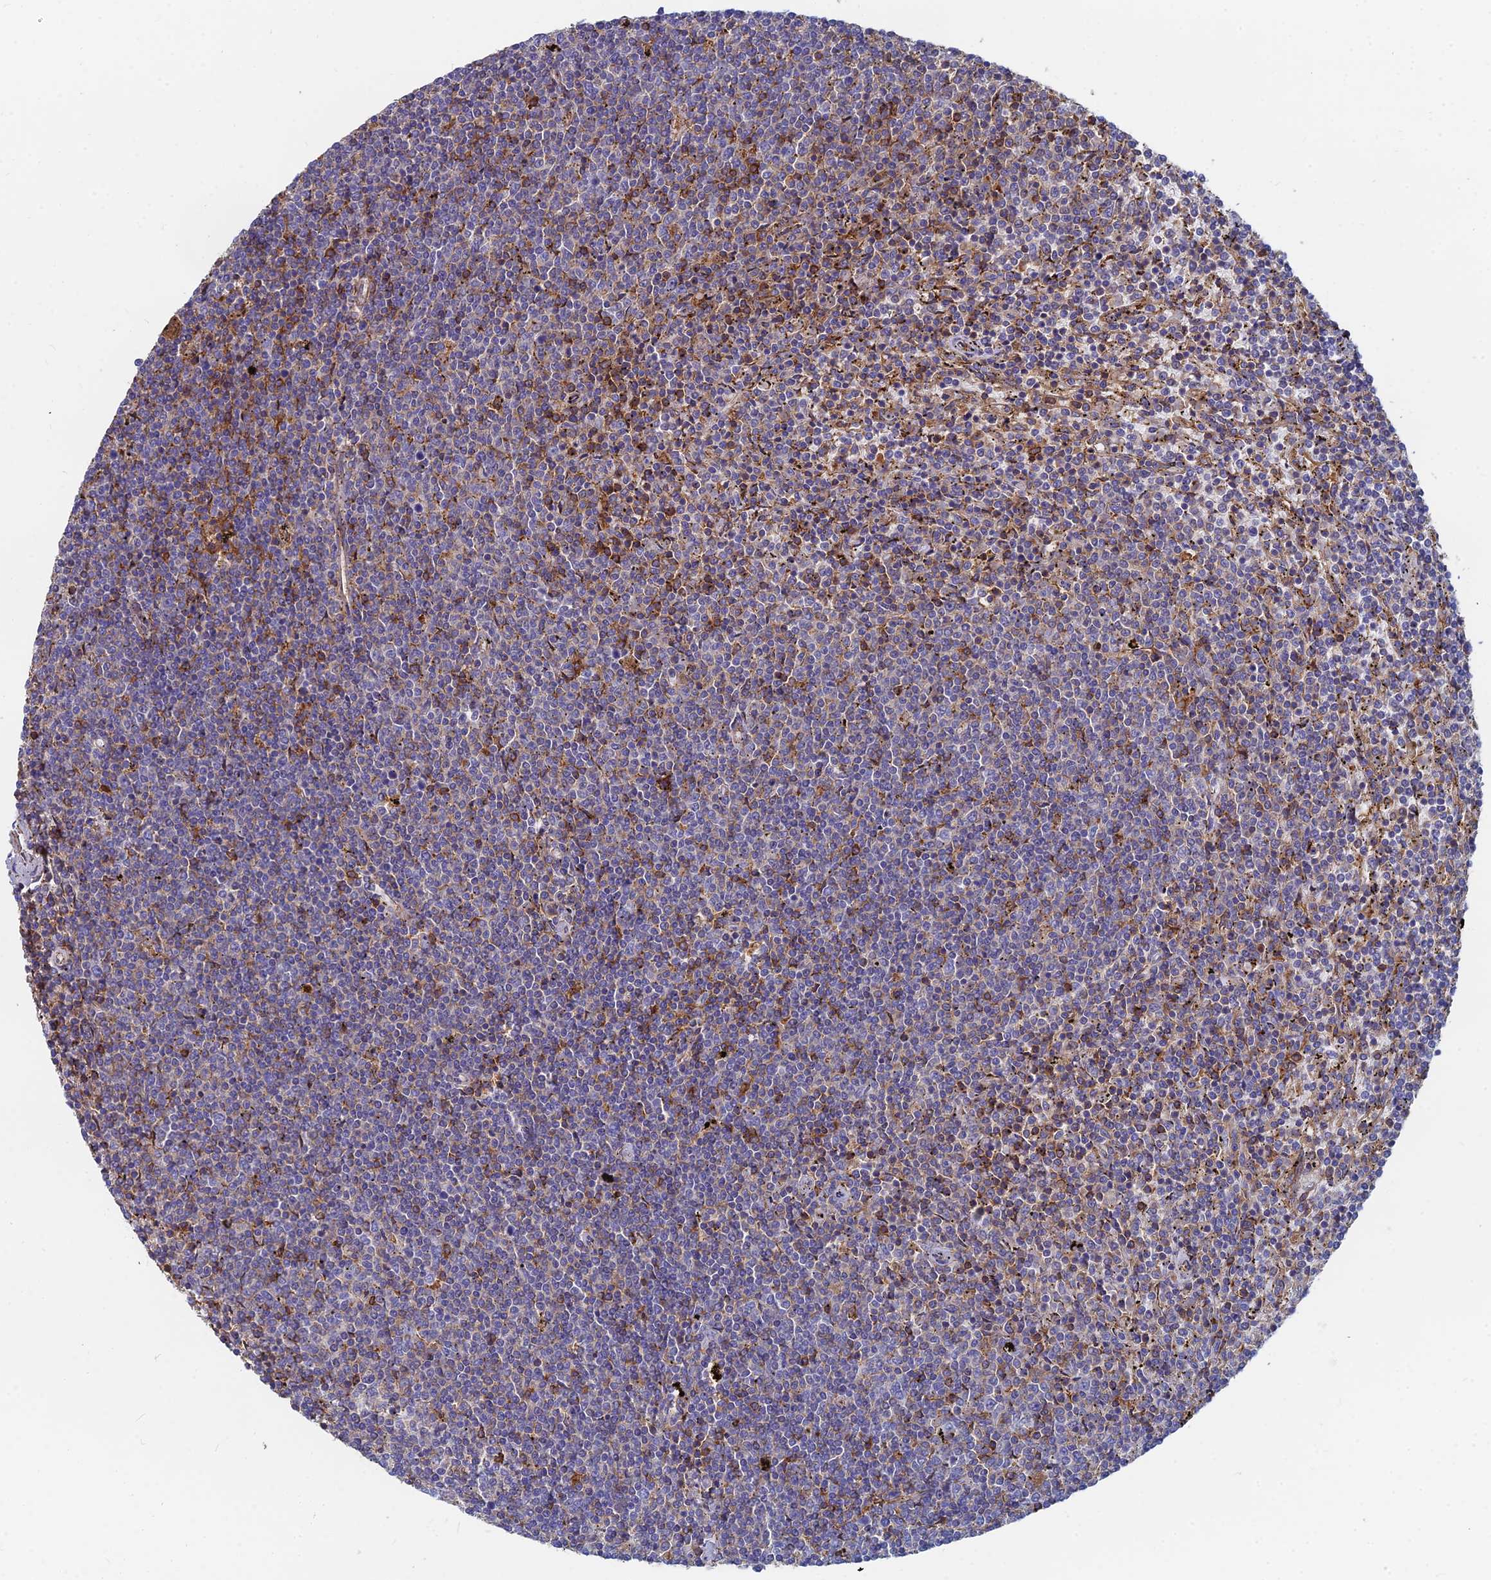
{"staining": {"intensity": "moderate", "quantity": "<25%", "location": "cytoplasmic/membranous"}, "tissue": "lymphoma", "cell_type": "Tumor cells", "image_type": "cancer", "snomed": [{"axis": "morphology", "description": "Malignant lymphoma, non-Hodgkin's type, Low grade"}, {"axis": "topography", "description": "Spleen"}], "caption": "Brown immunohistochemical staining in low-grade malignant lymphoma, non-Hodgkin's type demonstrates moderate cytoplasmic/membranous staining in approximately <25% of tumor cells.", "gene": "GPR42", "patient": {"sex": "female", "age": 50}}